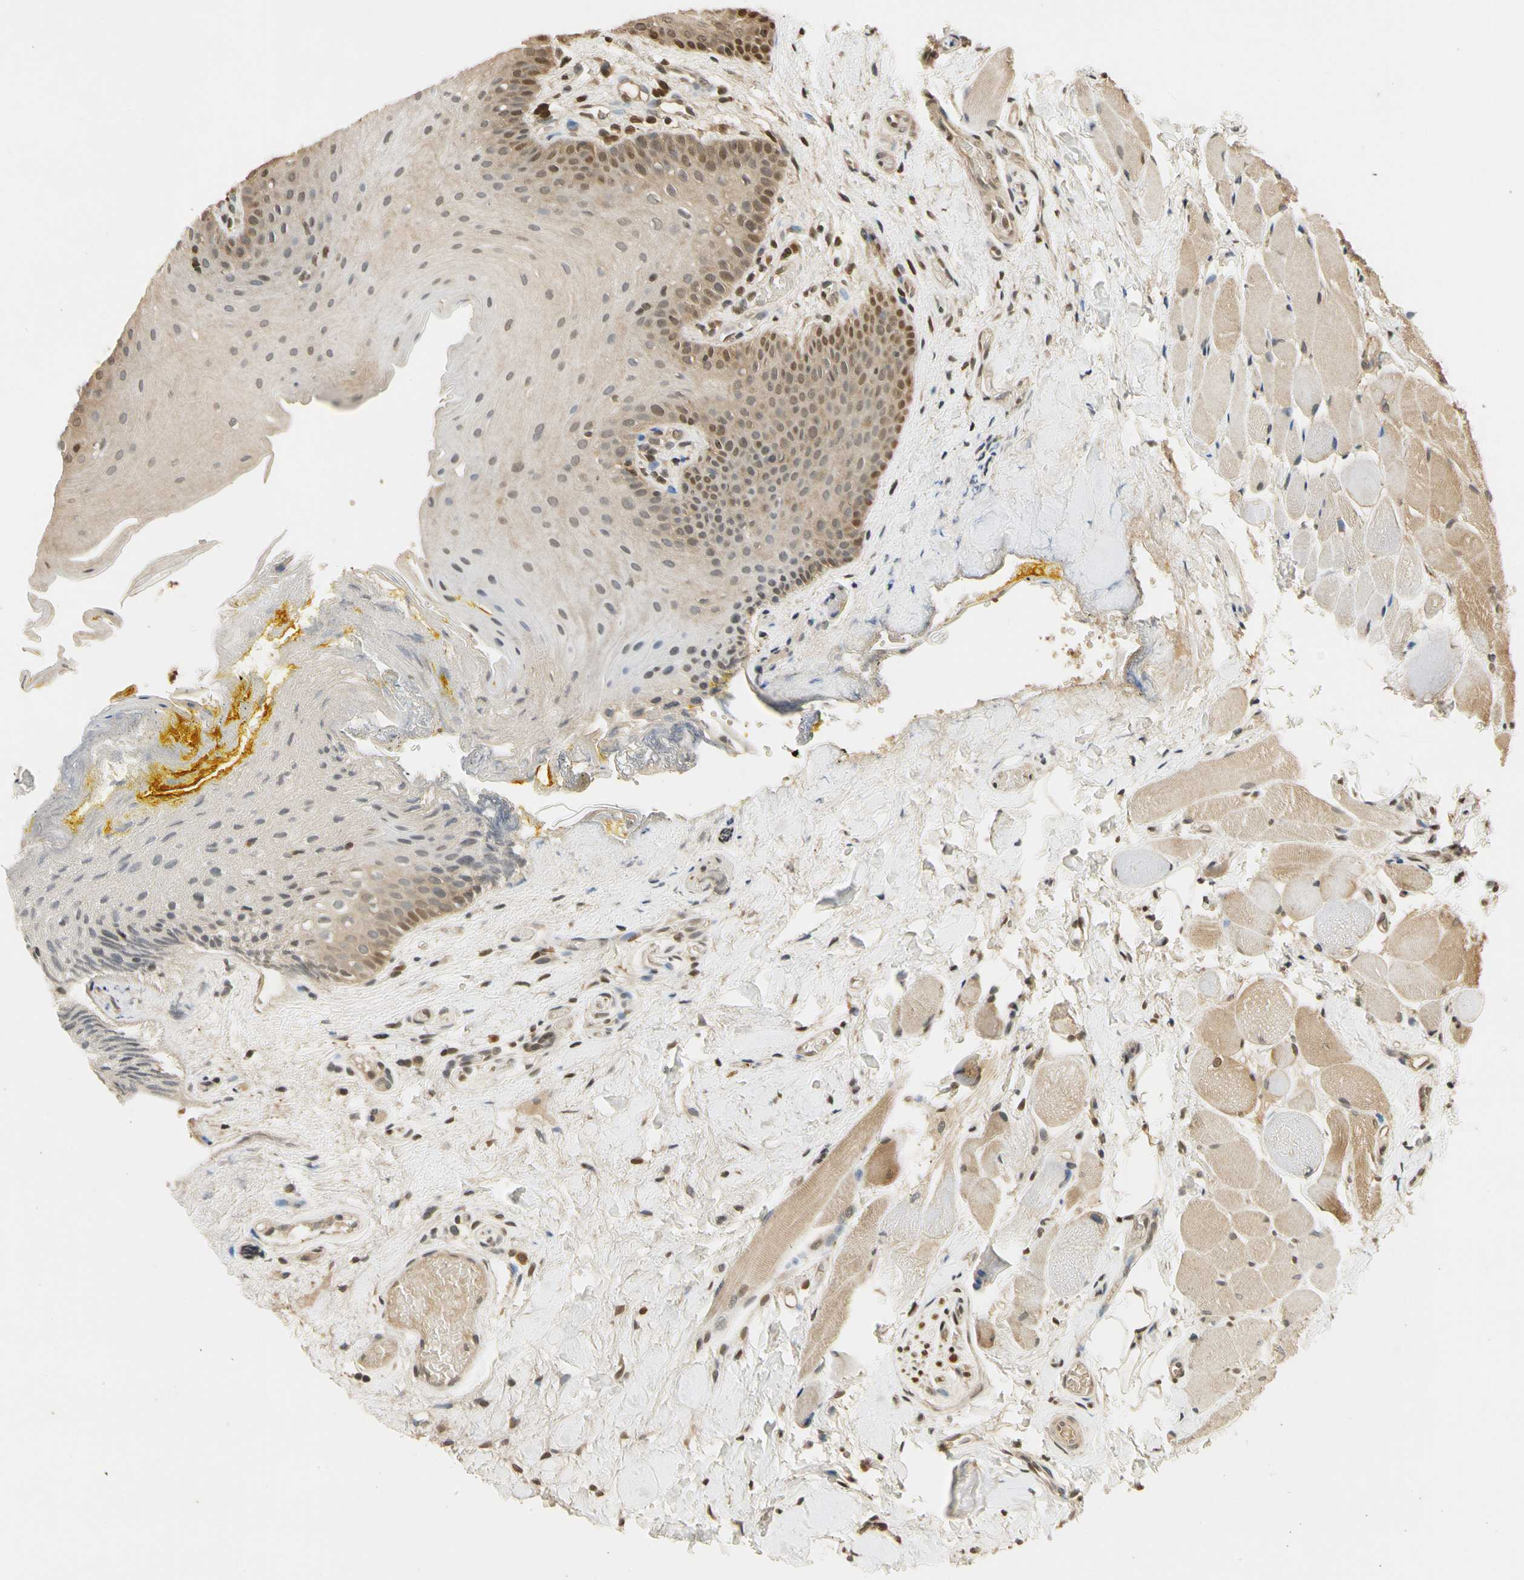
{"staining": {"intensity": "moderate", "quantity": "25%-75%", "location": "nuclear"}, "tissue": "oral mucosa", "cell_type": "Squamous epithelial cells", "image_type": "normal", "snomed": [{"axis": "morphology", "description": "Normal tissue, NOS"}, {"axis": "topography", "description": "Oral tissue"}], "caption": "DAB (3,3'-diaminobenzidine) immunohistochemical staining of normal human oral mucosa displays moderate nuclear protein staining in approximately 25%-75% of squamous epithelial cells.", "gene": "SOD1", "patient": {"sex": "male", "age": 54}}